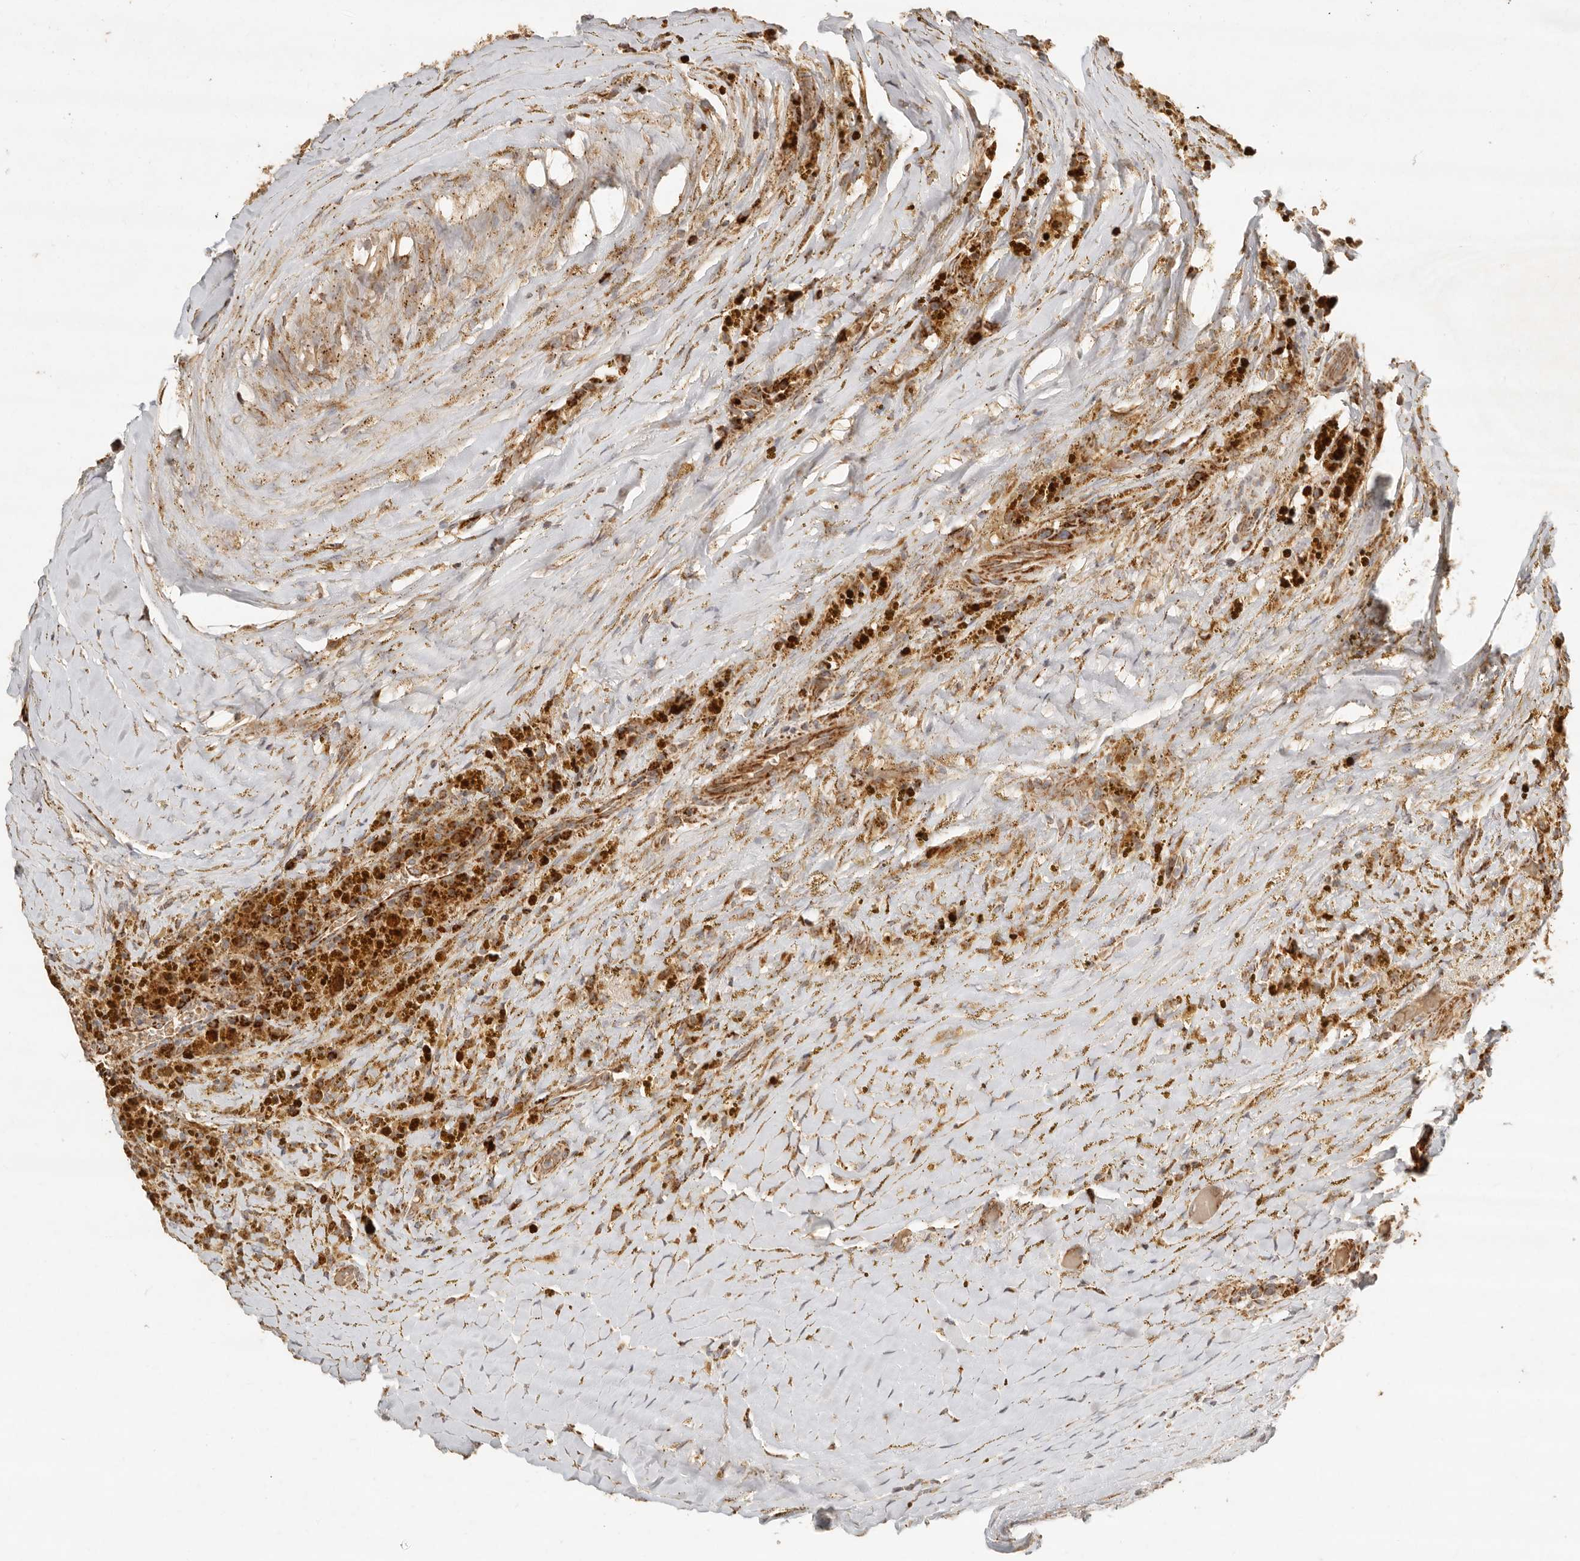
{"staining": {"intensity": "strong", "quantity": ">75%", "location": "cytoplasmic/membranous"}, "tissue": "thyroid cancer", "cell_type": "Tumor cells", "image_type": "cancer", "snomed": [{"axis": "morphology", "description": "Papillary adenocarcinoma, NOS"}, {"axis": "topography", "description": "Thyroid gland"}], "caption": "Strong cytoplasmic/membranous protein positivity is seen in approximately >75% of tumor cells in thyroid cancer (papillary adenocarcinoma).", "gene": "MRPL55", "patient": {"sex": "male", "age": 77}}